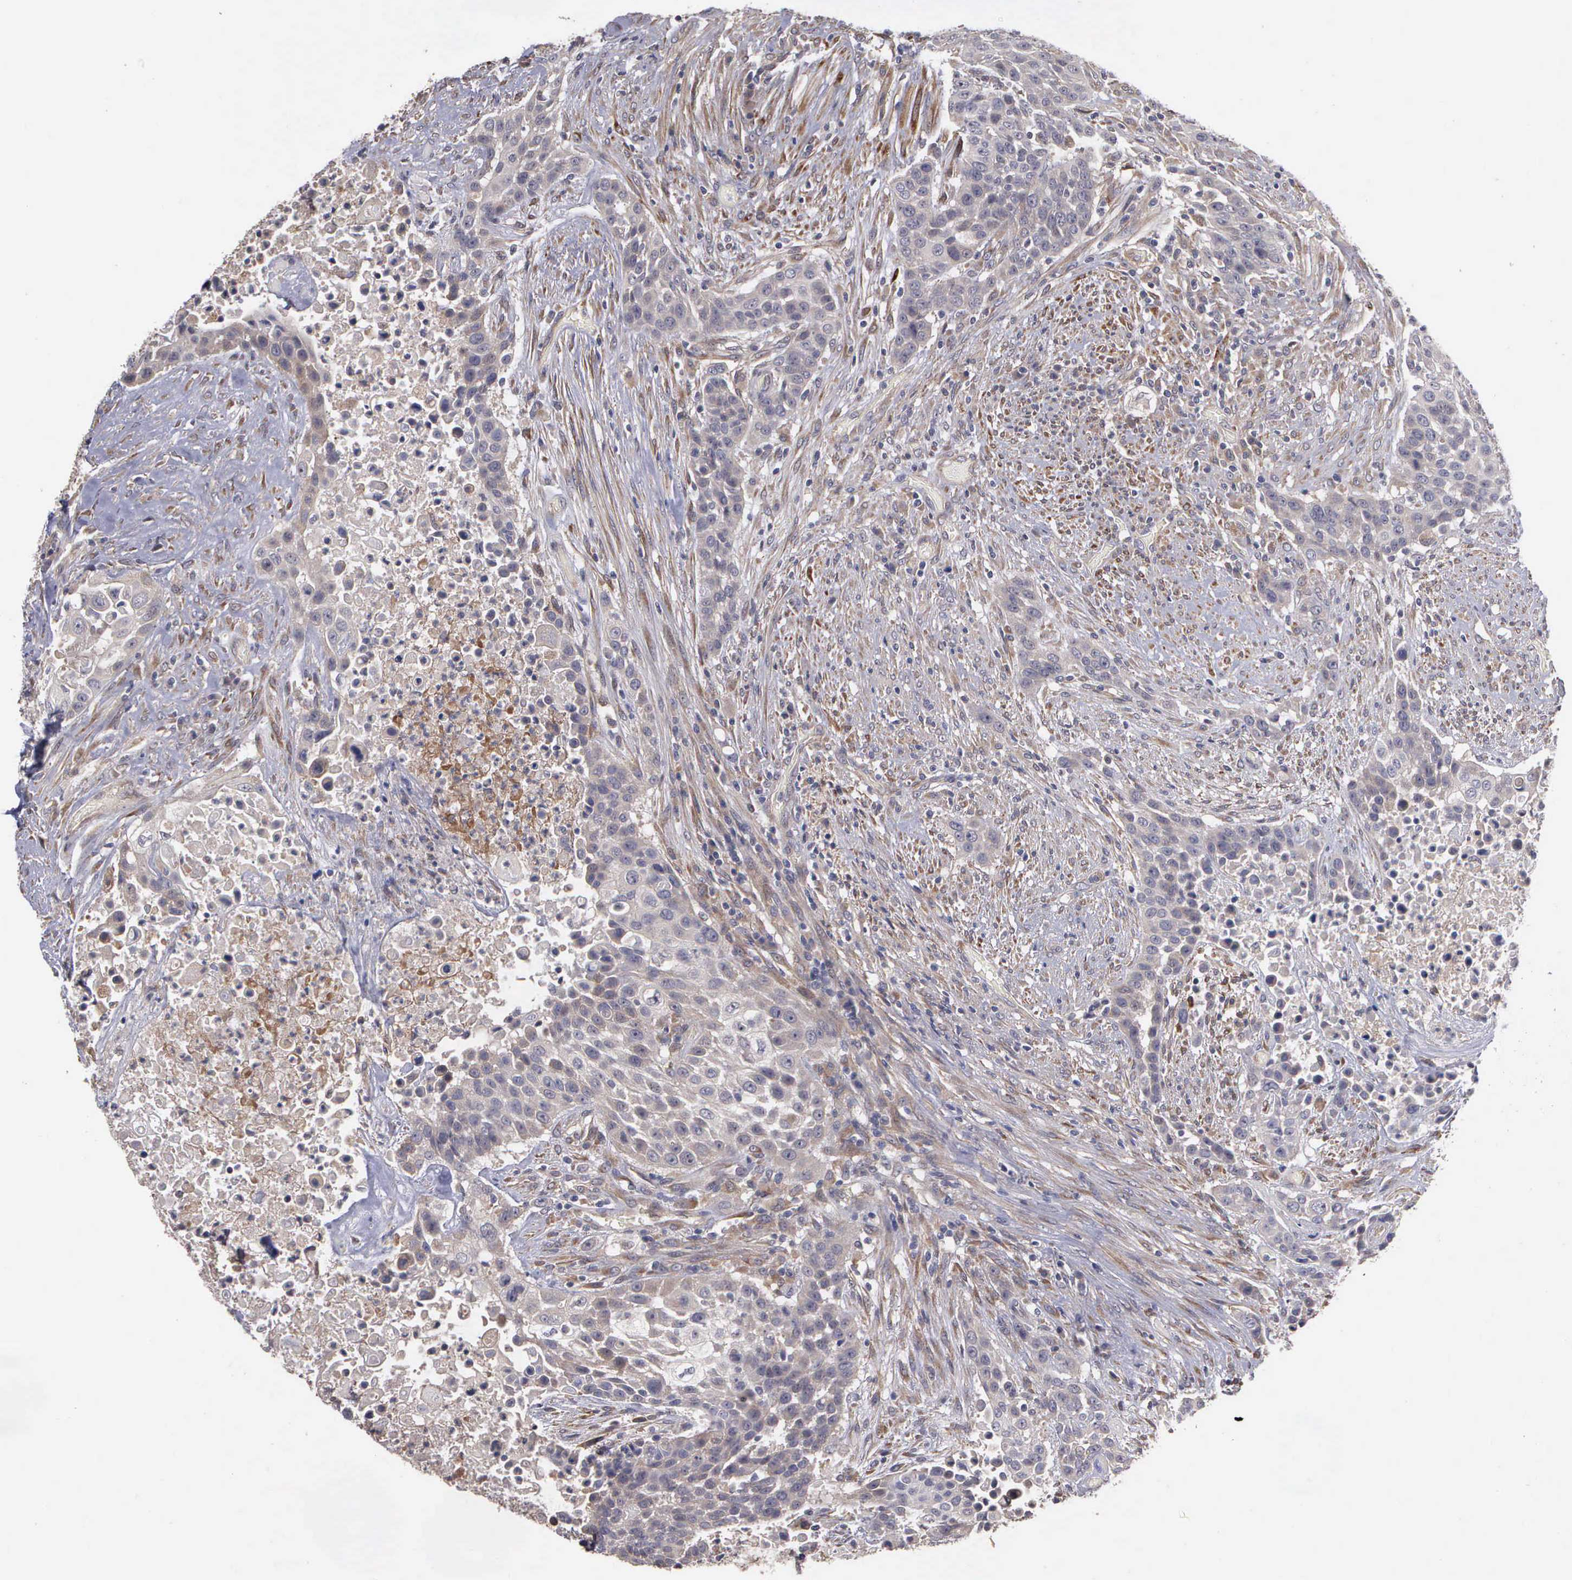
{"staining": {"intensity": "negative", "quantity": "none", "location": "none"}, "tissue": "urothelial cancer", "cell_type": "Tumor cells", "image_type": "cancer", "snomed": [{"axis": "morphology", "description": "Urothelial carcinoma, High grade"}, {"axis": "topography", "description": "Urinary bladder"}], "caption": "High-grade urothelial carcinoma stained for a protein using immunohistochemistry (IHC) demonstrates no staining tumor cells.", "gene": "RTL10", "patient": {"sex": "male", "age": 74}}